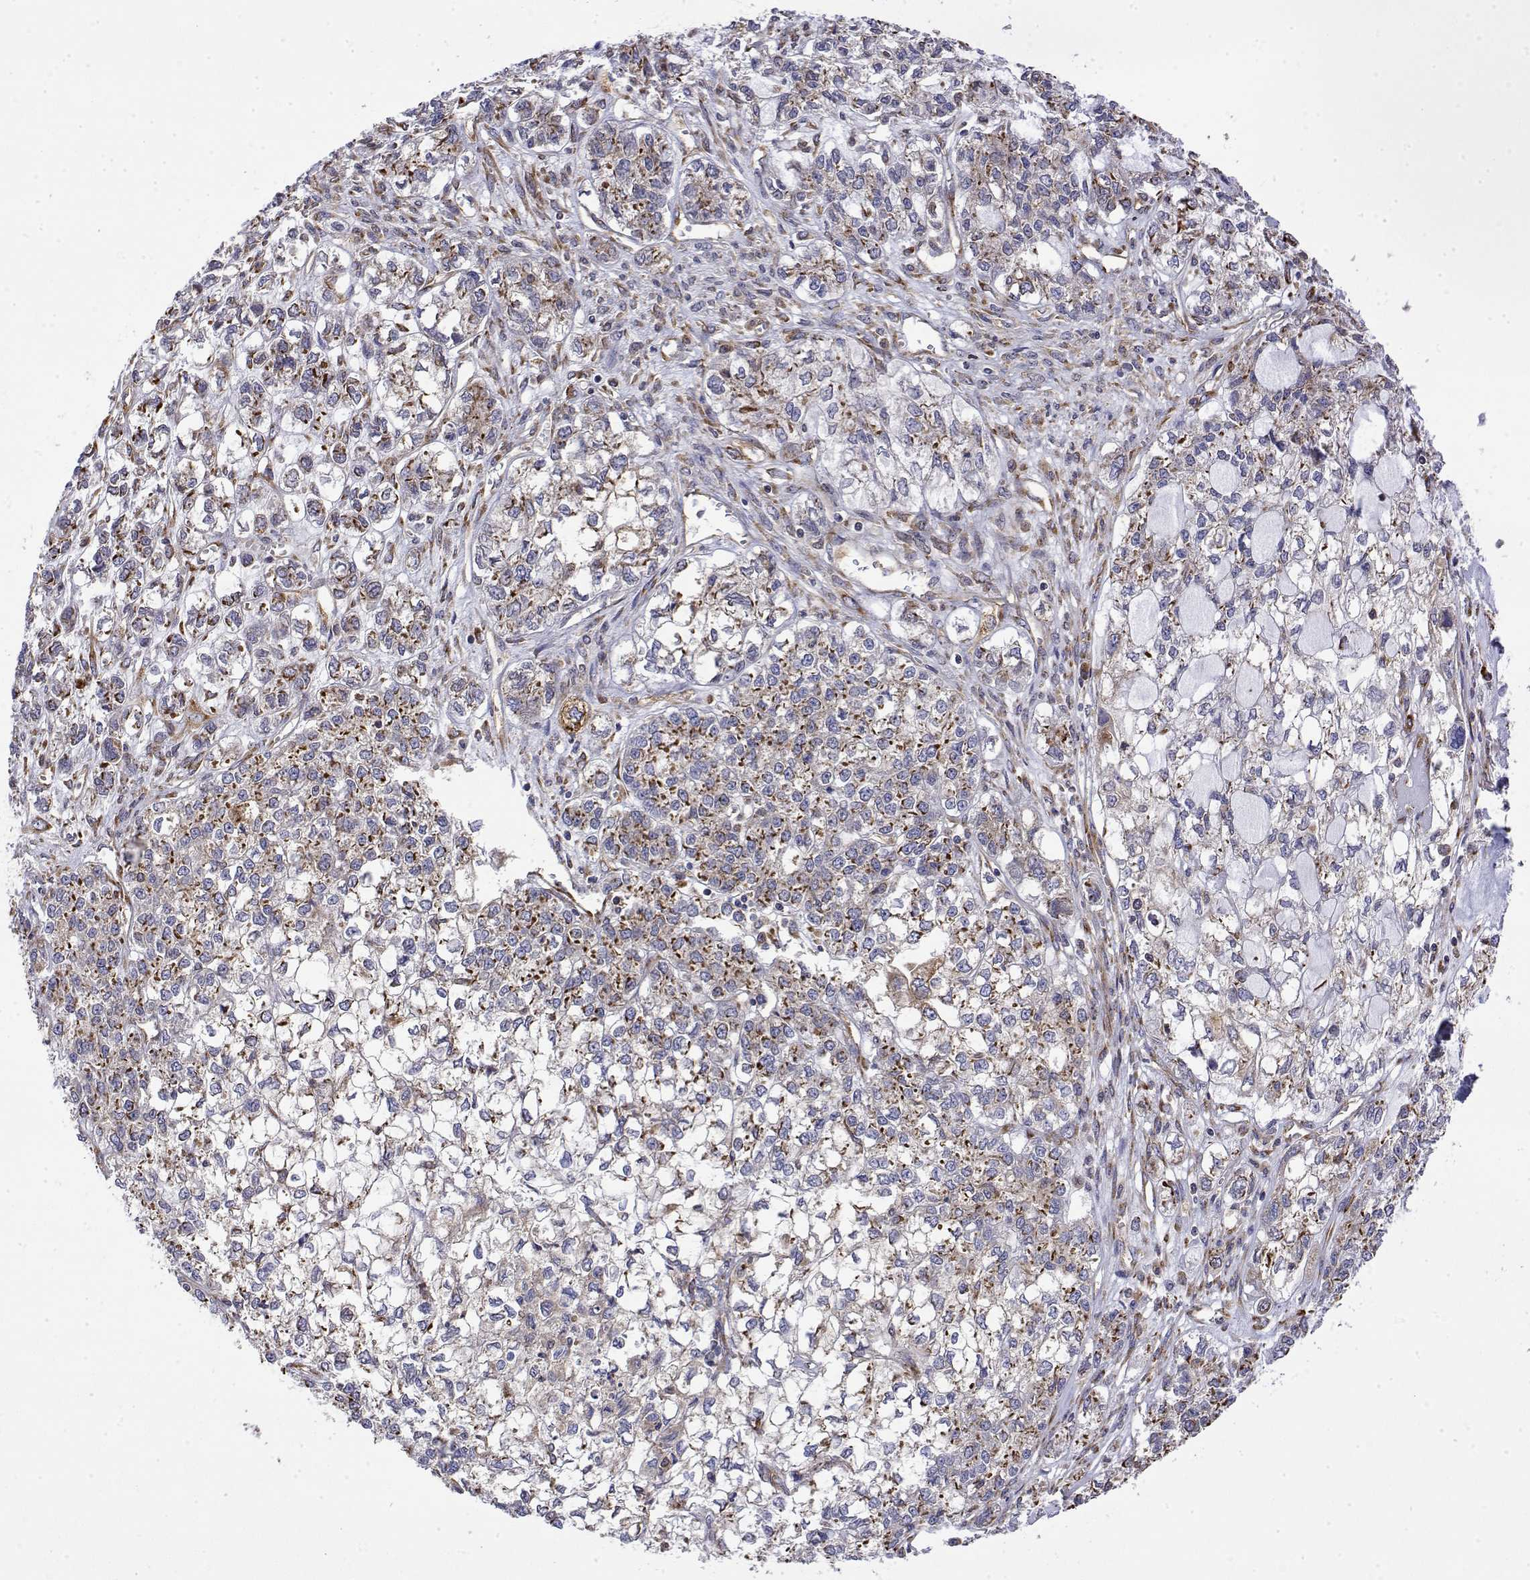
{"staining": {"intensity": "strong", "quantity": "25%-75%", "location": "cytoplasmic/membranous"}, "tissue": "ovarian cancer", "cell_type": "Tumor cells", "image_type": "cancer", "snomed": [{"axis": "morphology", "description": "Carcinoma, endometroid"}, {"axis": "topography", "description": "Ovary"}], "caption": "An image of ovarian cancer (endometroid carcinoma) stained for a protein demonstrates strong cytoplasmic/membranous brown staining in tumor cells.", "gene": "EEF1G", "patient": {"sex": "female", "age": 64}}